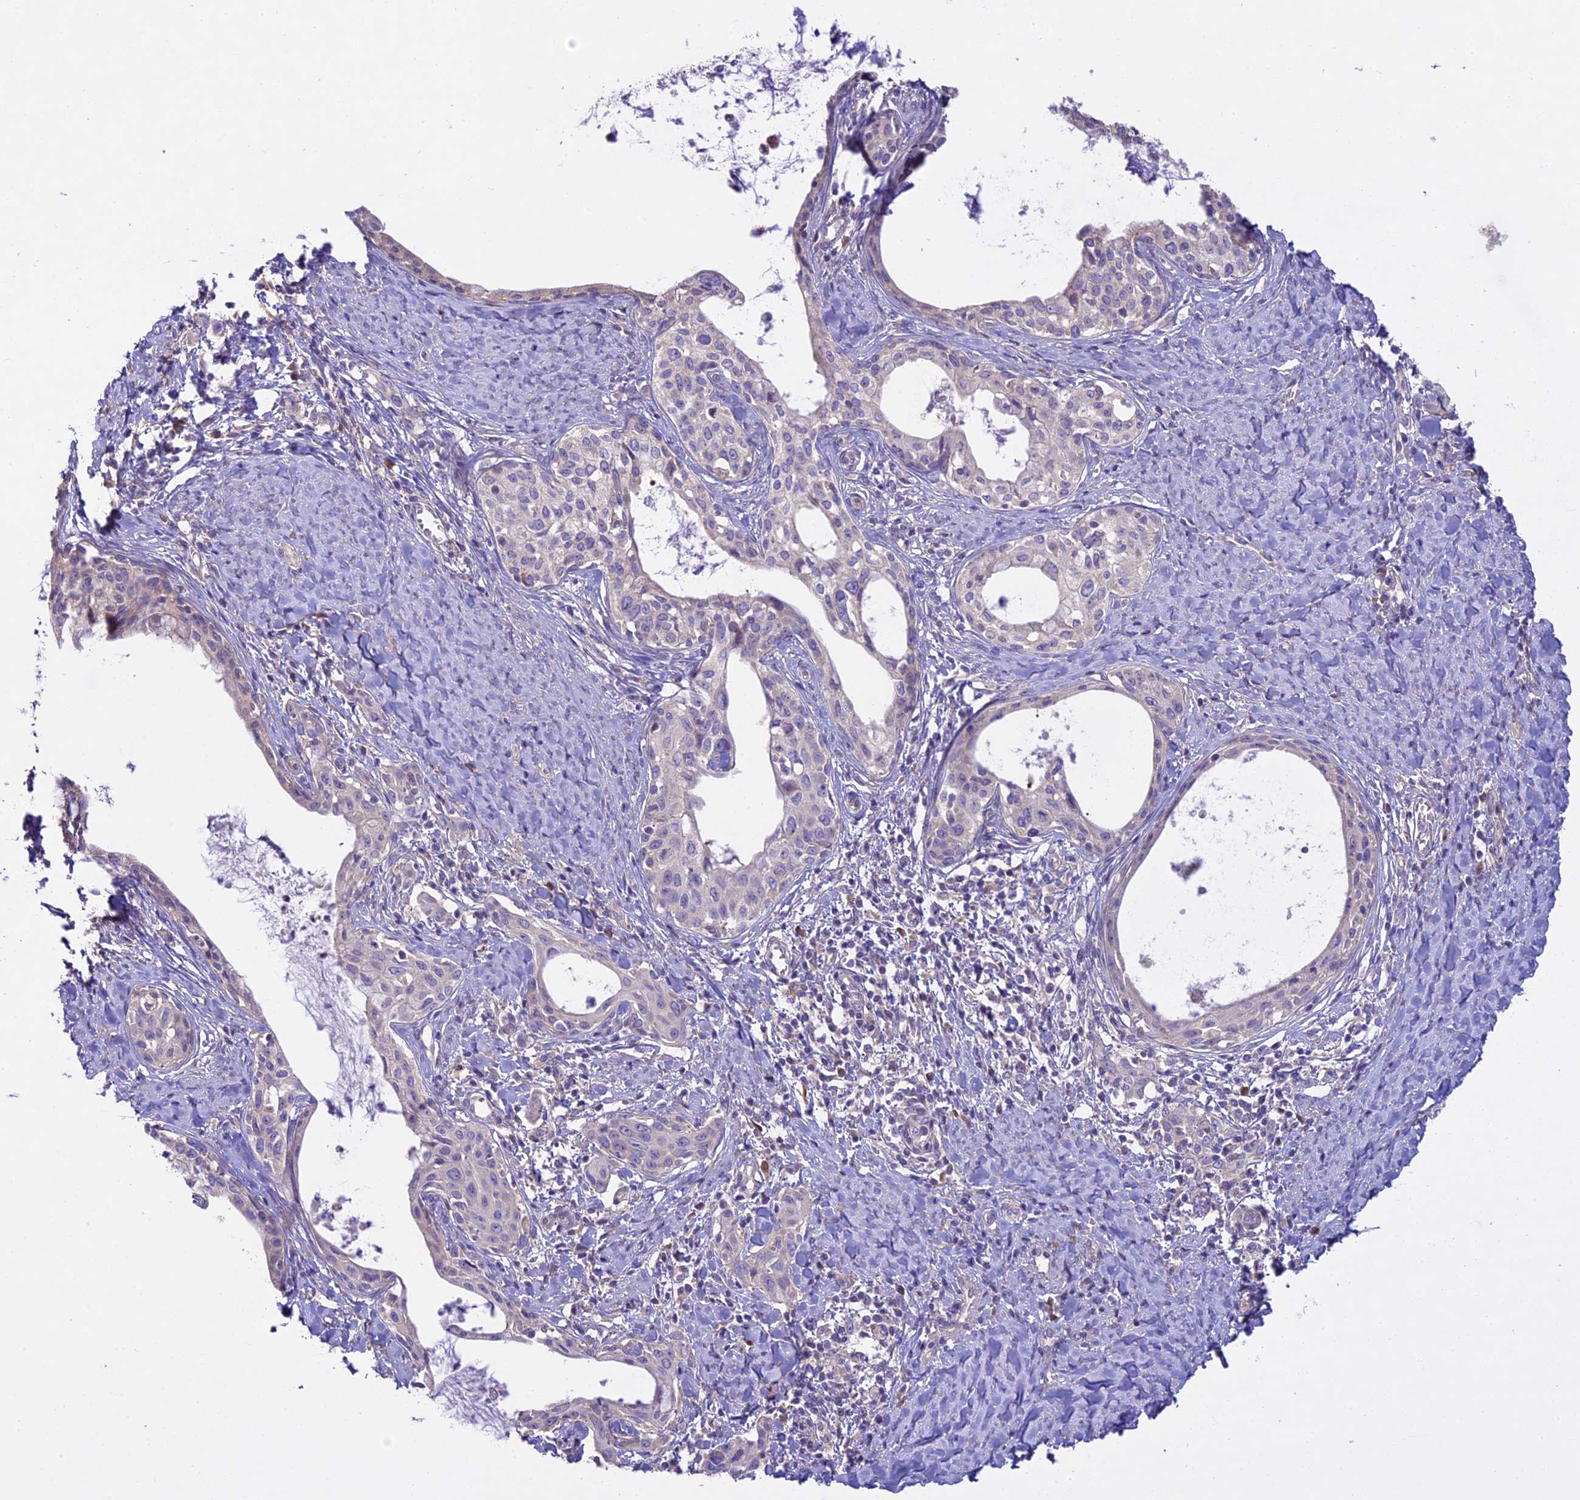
{"staining": {"intensity": "negative", "quantity": "none", "location": "none"}, "tissue": "cervical cancer", "cell_type": "Tumor cells", "image_type": "cancer", "snomed": [{"axis": "morphology", "description": "Squamous cell carcinoma, NOS"}, {"axis": "morphology", "description": "Adenocarcinoma, NOS"}, {"axis": "topography", "description": "Cervix"}], "caption": "Immunohistochemistry of squamous cell carcinoma (cervical) reveals no positivity in tumor cells.", "gene": "SPIRE1", "patient": {"sex": "female", "age": 52}}